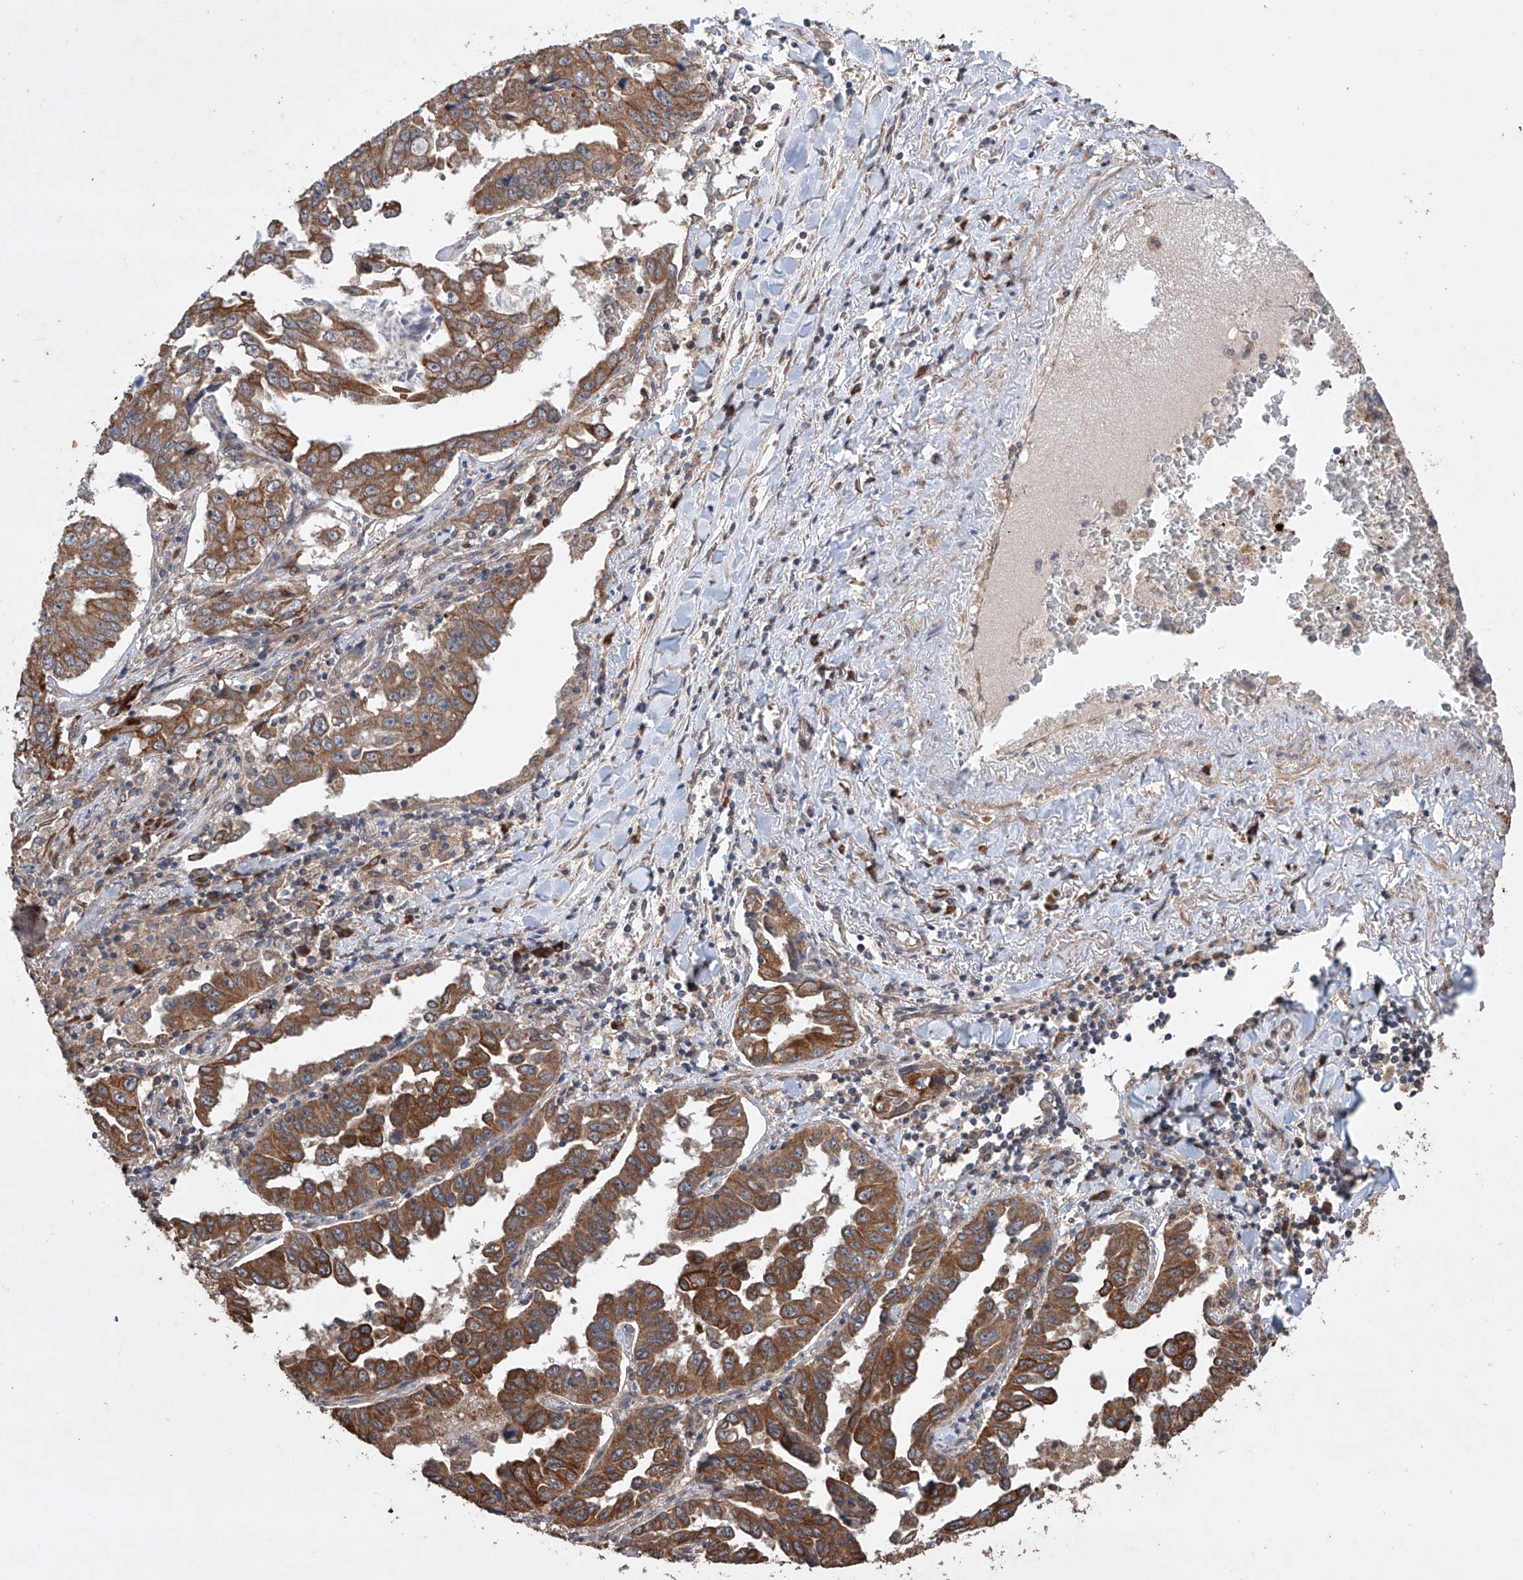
{"staining": {"intensity": "moderate", "quantity": ">75%", "location": "cytoplasmic/membranous"}, "tissue": "lung cancer", "cell_type": "Tumor cells", "image_type": "cancer", "snomed": [{"axis": "morphology", "description": "Adenocarcinoma, NOS"}, {"axis": "topography", "description": "Lung"}], "caption": "Lung cancer stained with IHC exhibits moderate cytoplasmic/membranous expression in approximately >75% of tumor cells.", "gene": "LURAP1", "patient": {"sex": "female", "age": 51}}